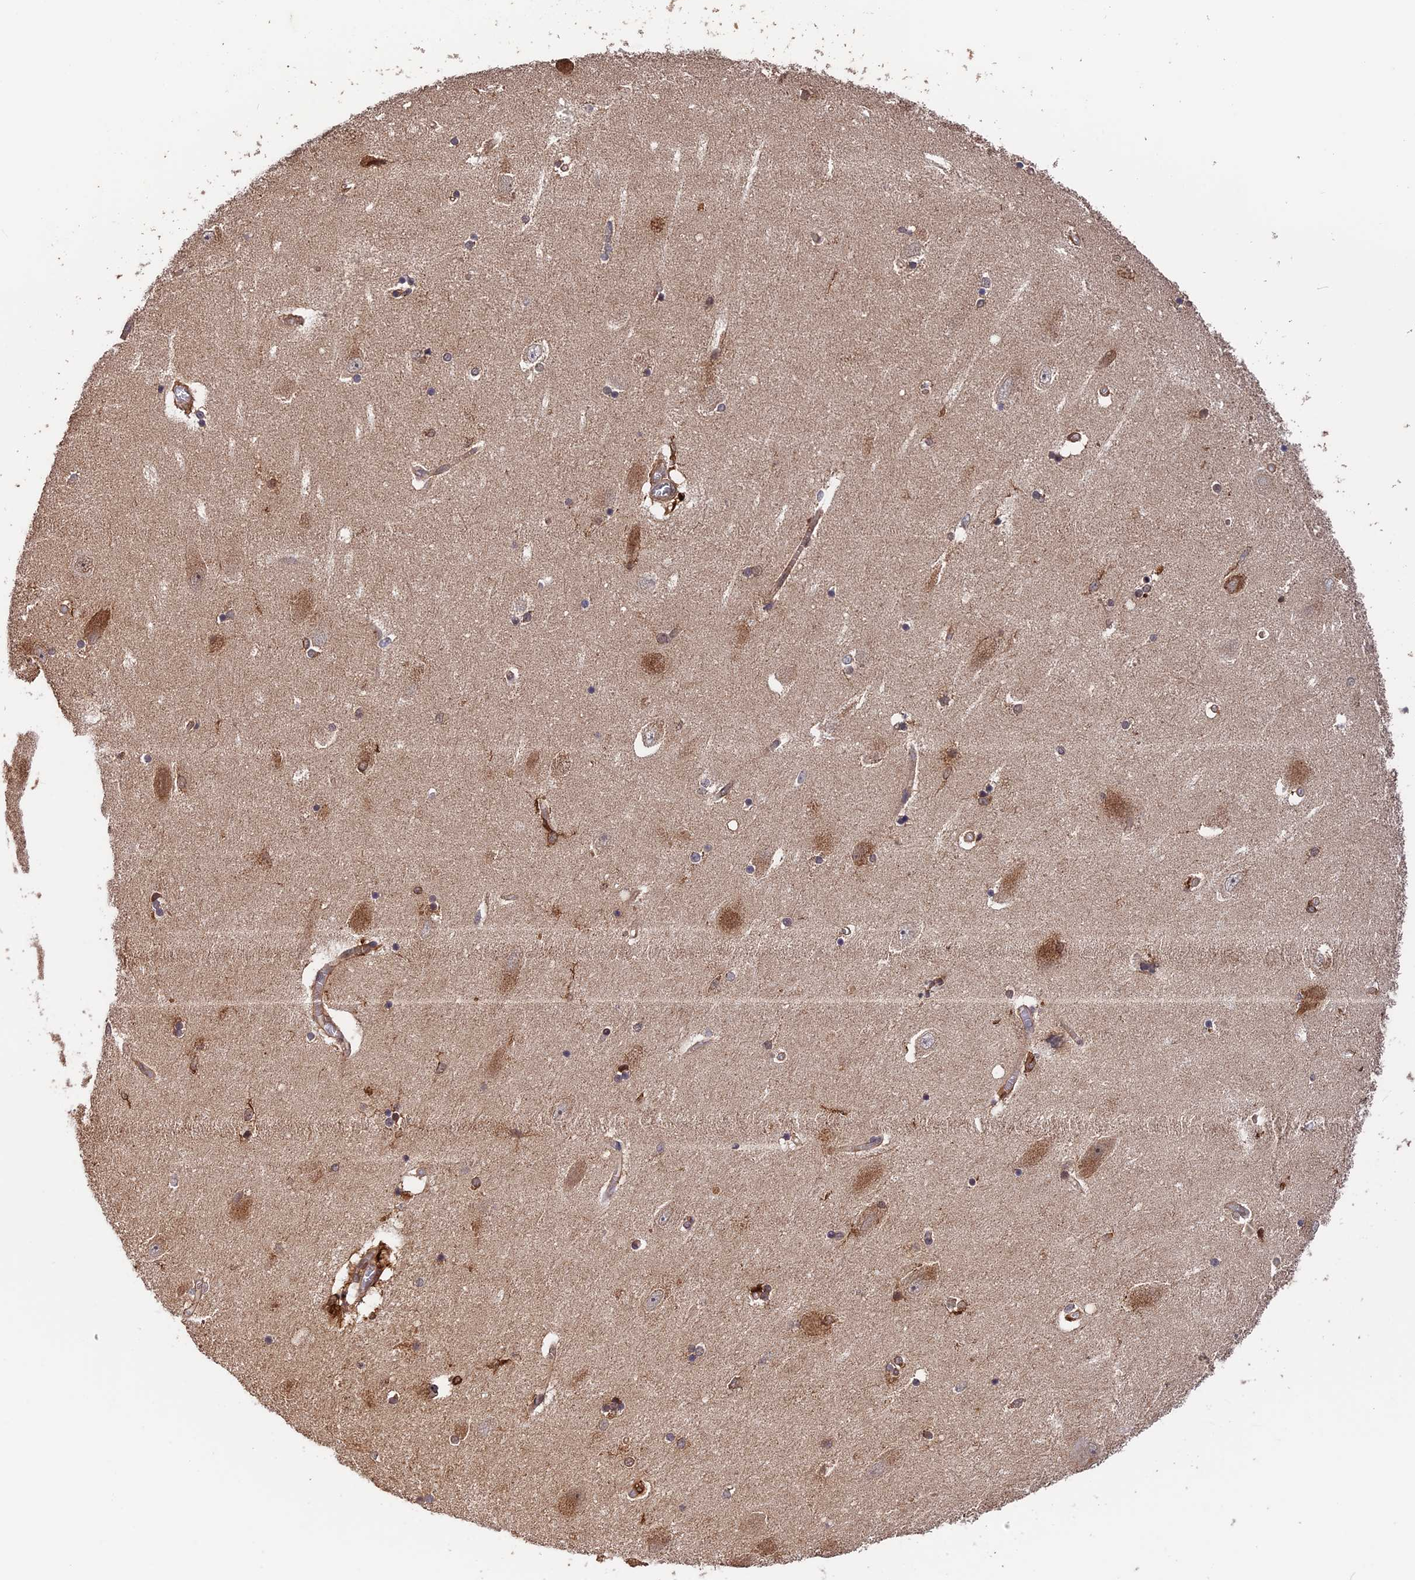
{"staining": {"intensity": "moderate", "quantity": "<25%", "location": "cytoplasmic/membranous,nuclear"}, "tissue": "hippocampus", "cell_type": "Glial cells", "image_type": "normal", "snomed": [{"axis": "morphology", "description": "Normal tissue, NOS"}, {"axis": "topography", "description": "Hippocampus"}], "caption": "Immunohistochemical staining of normal hippocampus demonstrates <25% levels of moderate cytoplasmic/membranous,nuclear protein expression in approximately <25% of glial cells.", "gene": "MAST2", "patient": {"sex": "female", "age": 54}}